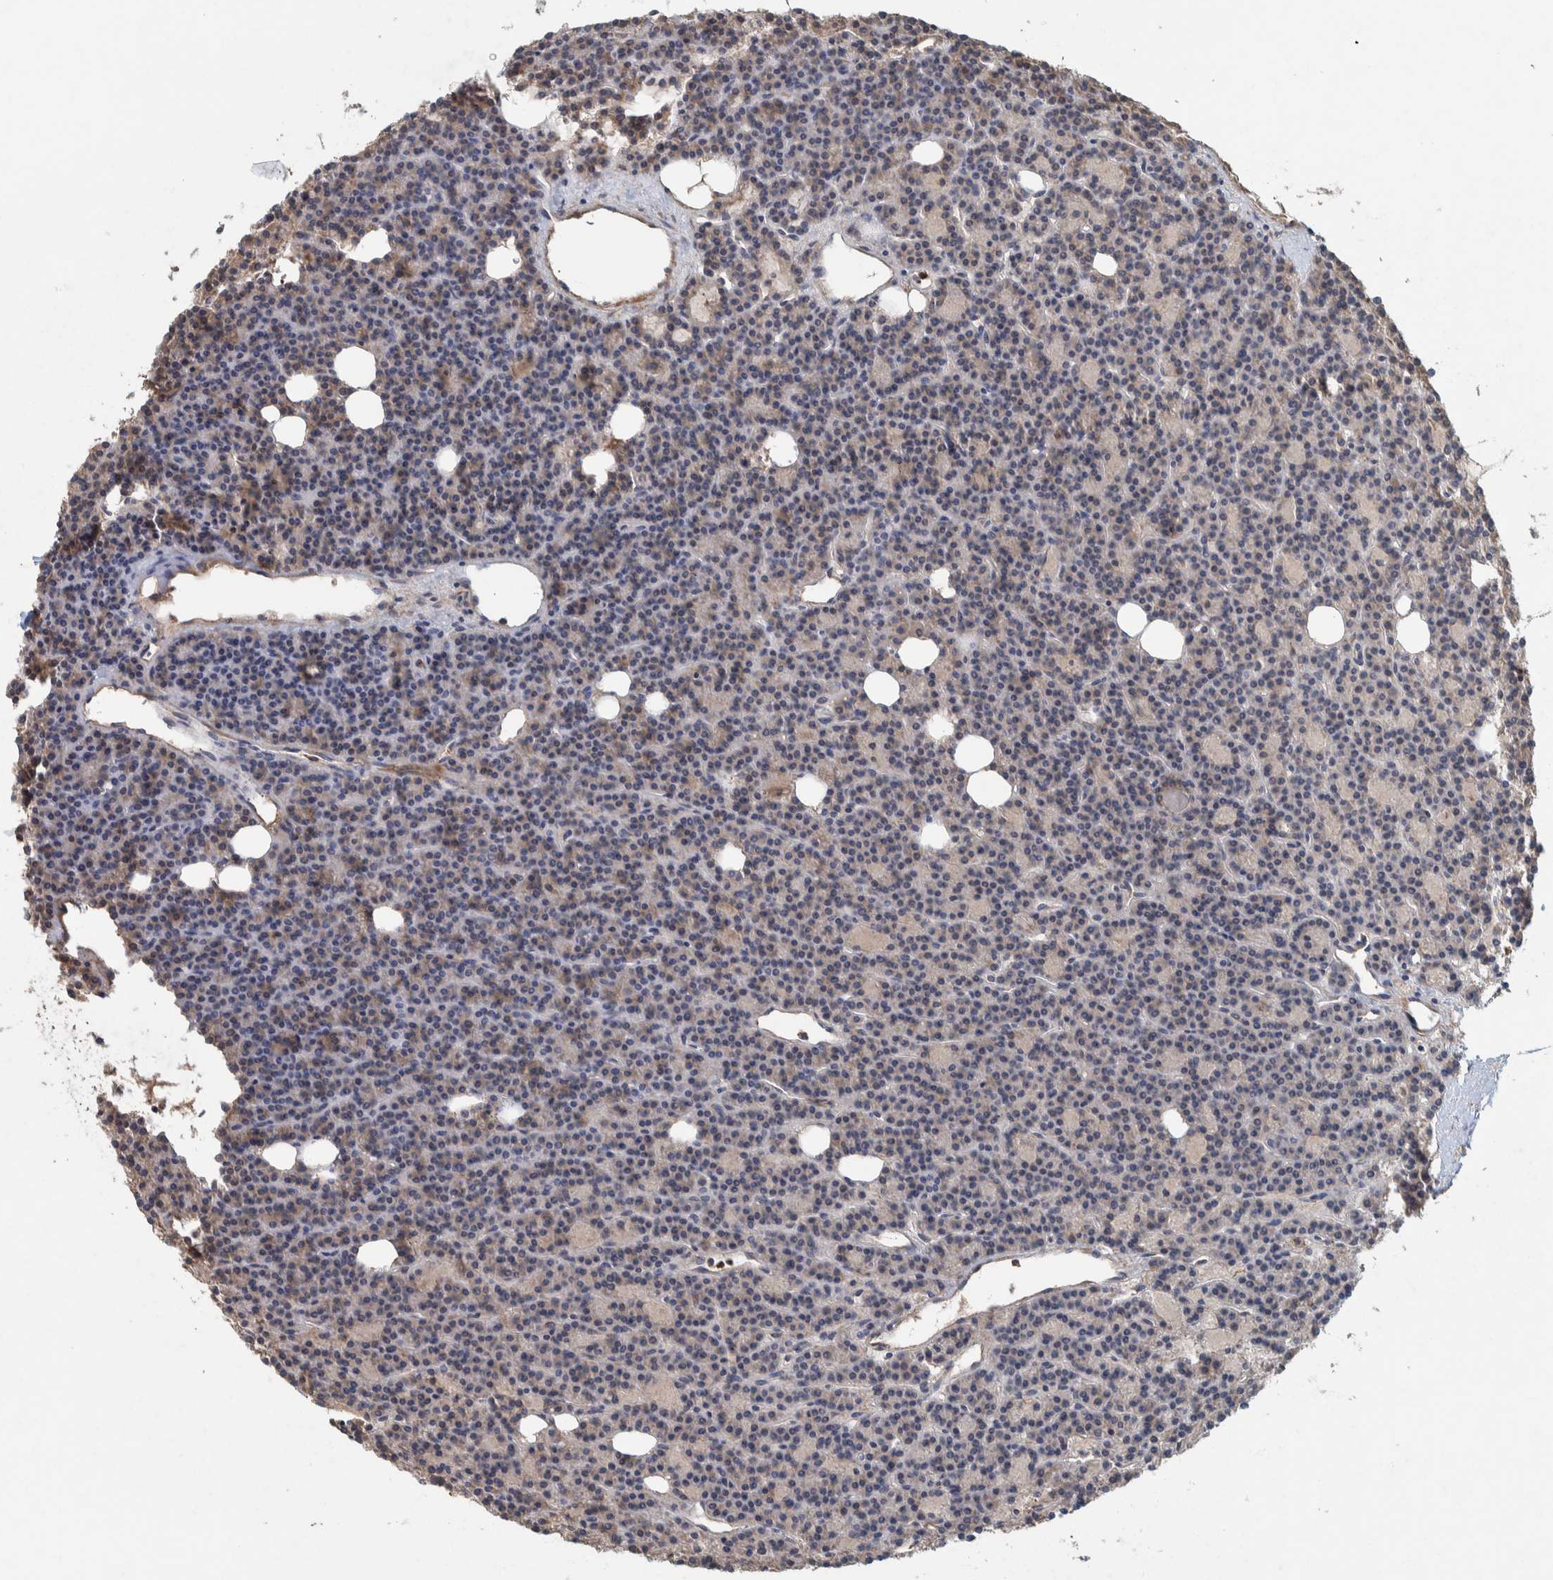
{"staining": {"intensity": "weak", "quantity": "25%-75%", "location": "cytoplasmic/membranous"}, "tissue": "parathyroid gland", "cell_type": "Glandular cells", "image_type": "normal", "snomed": [{"axis": "morphology", "description": "Normal tissue, NOS"}, {"axis": "morphology", "description": "Adenoma, NOS"}, {"axis": "topography", "description": "Parathyroid gland"}], "caption": "Immunohistochemical staining of normal parathyroid gland reveals 25%-75% levels of weak cytoplasmic/membranous protein staining in approximately 25%-75% of glandular cells.", "gene": "PLA2G3", "patient": {"sex": "female", "age": 57}}